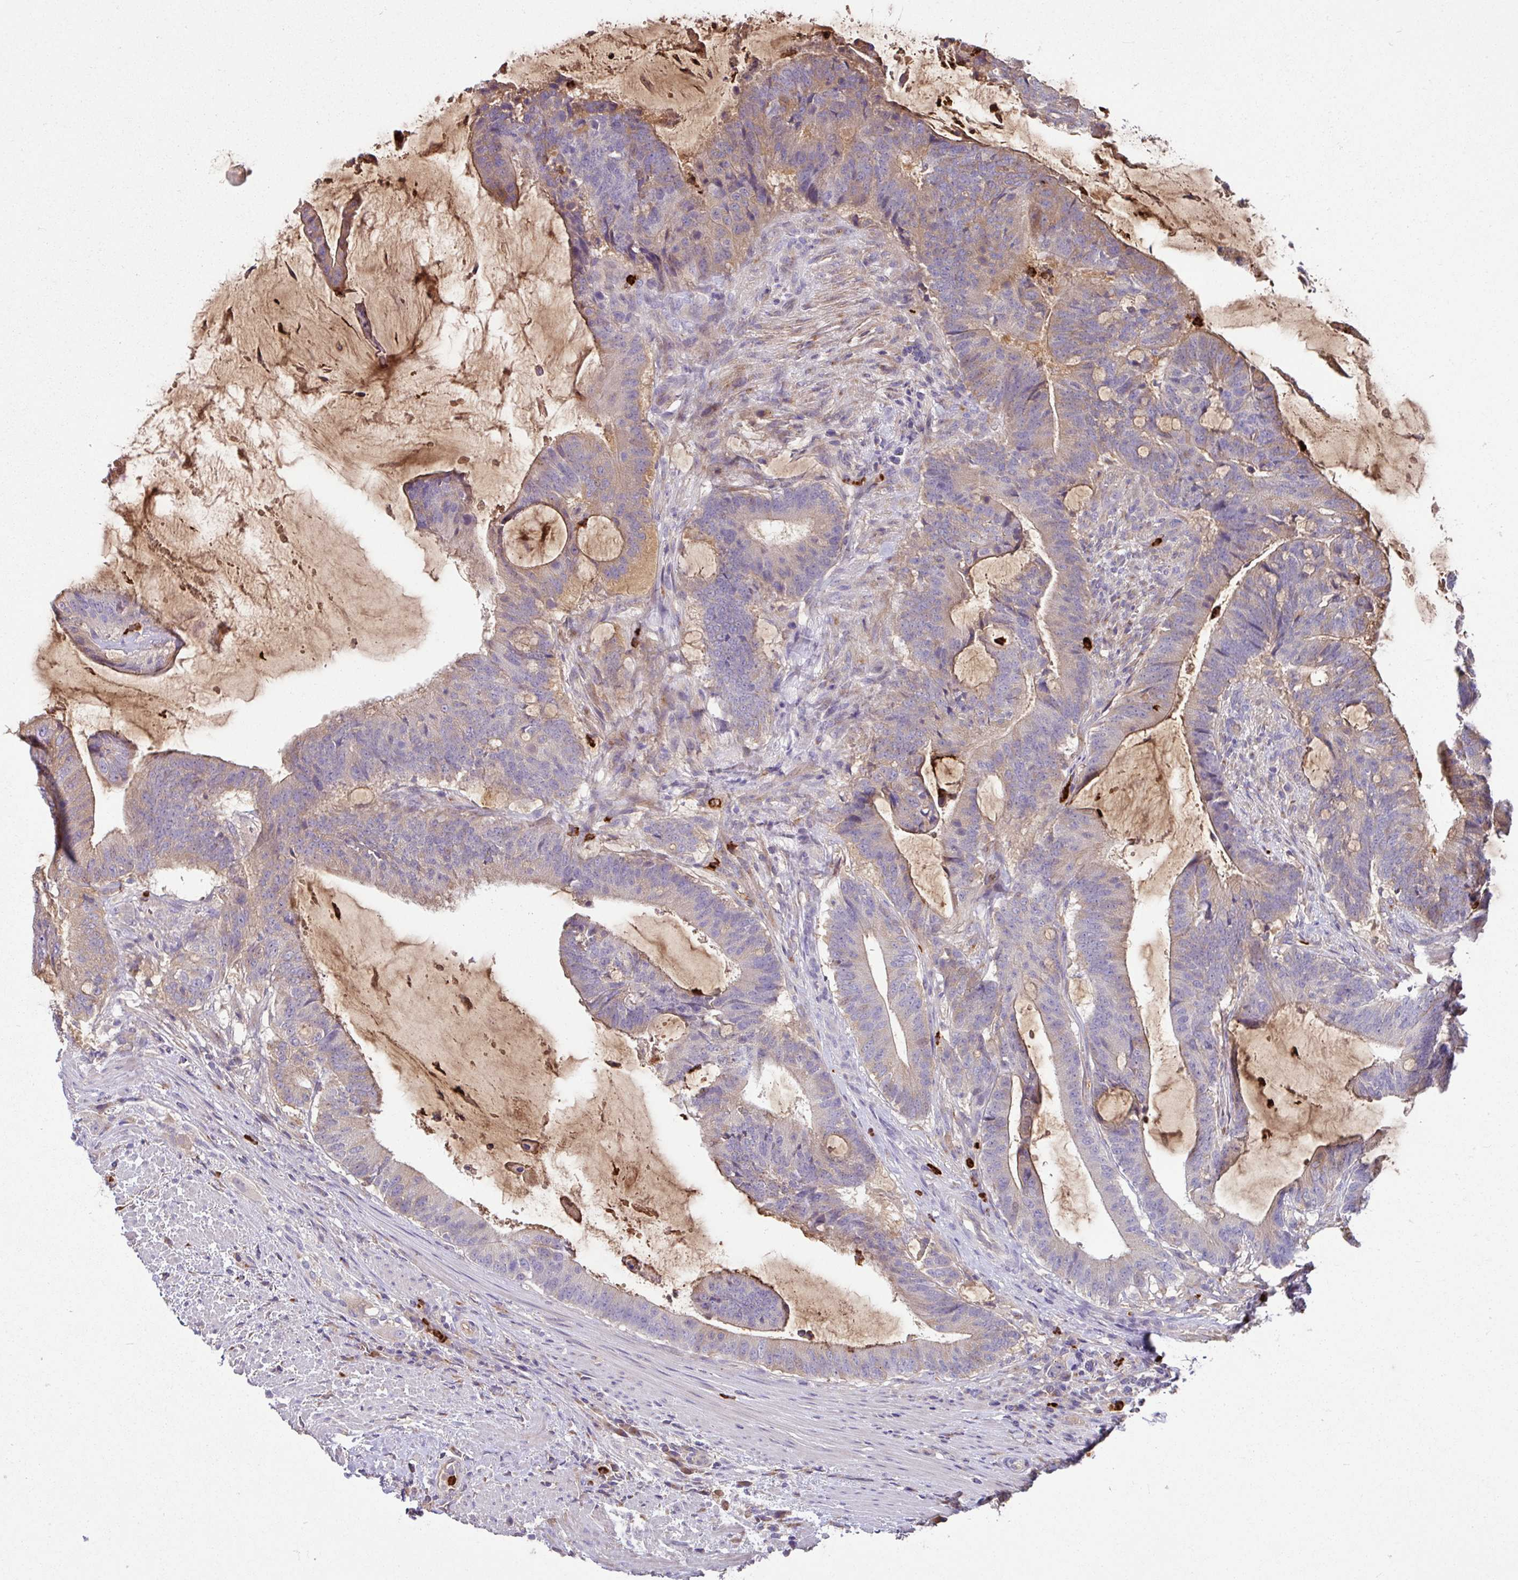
{"staining": {"intensity": "weak", "quantity": "<25%", "location": "cytoplasmic/membranous"}, "tissue": "colorectal cancer", "cell_type": "Tumor cells", "image_type": "cancer", "snomed": [{"axis": "morphology", "description": "Adenocarcinoma, NOS"}, {"axis": "topography", "description": "Colon"}], "caption": "Adenocarcinoma (colorectal) stained for a protein using immunohistochemistry (IHC) shows no positivity tumor cells.", "gene": "CRISP3", "patient": {"sex": "female", "age": 43}}